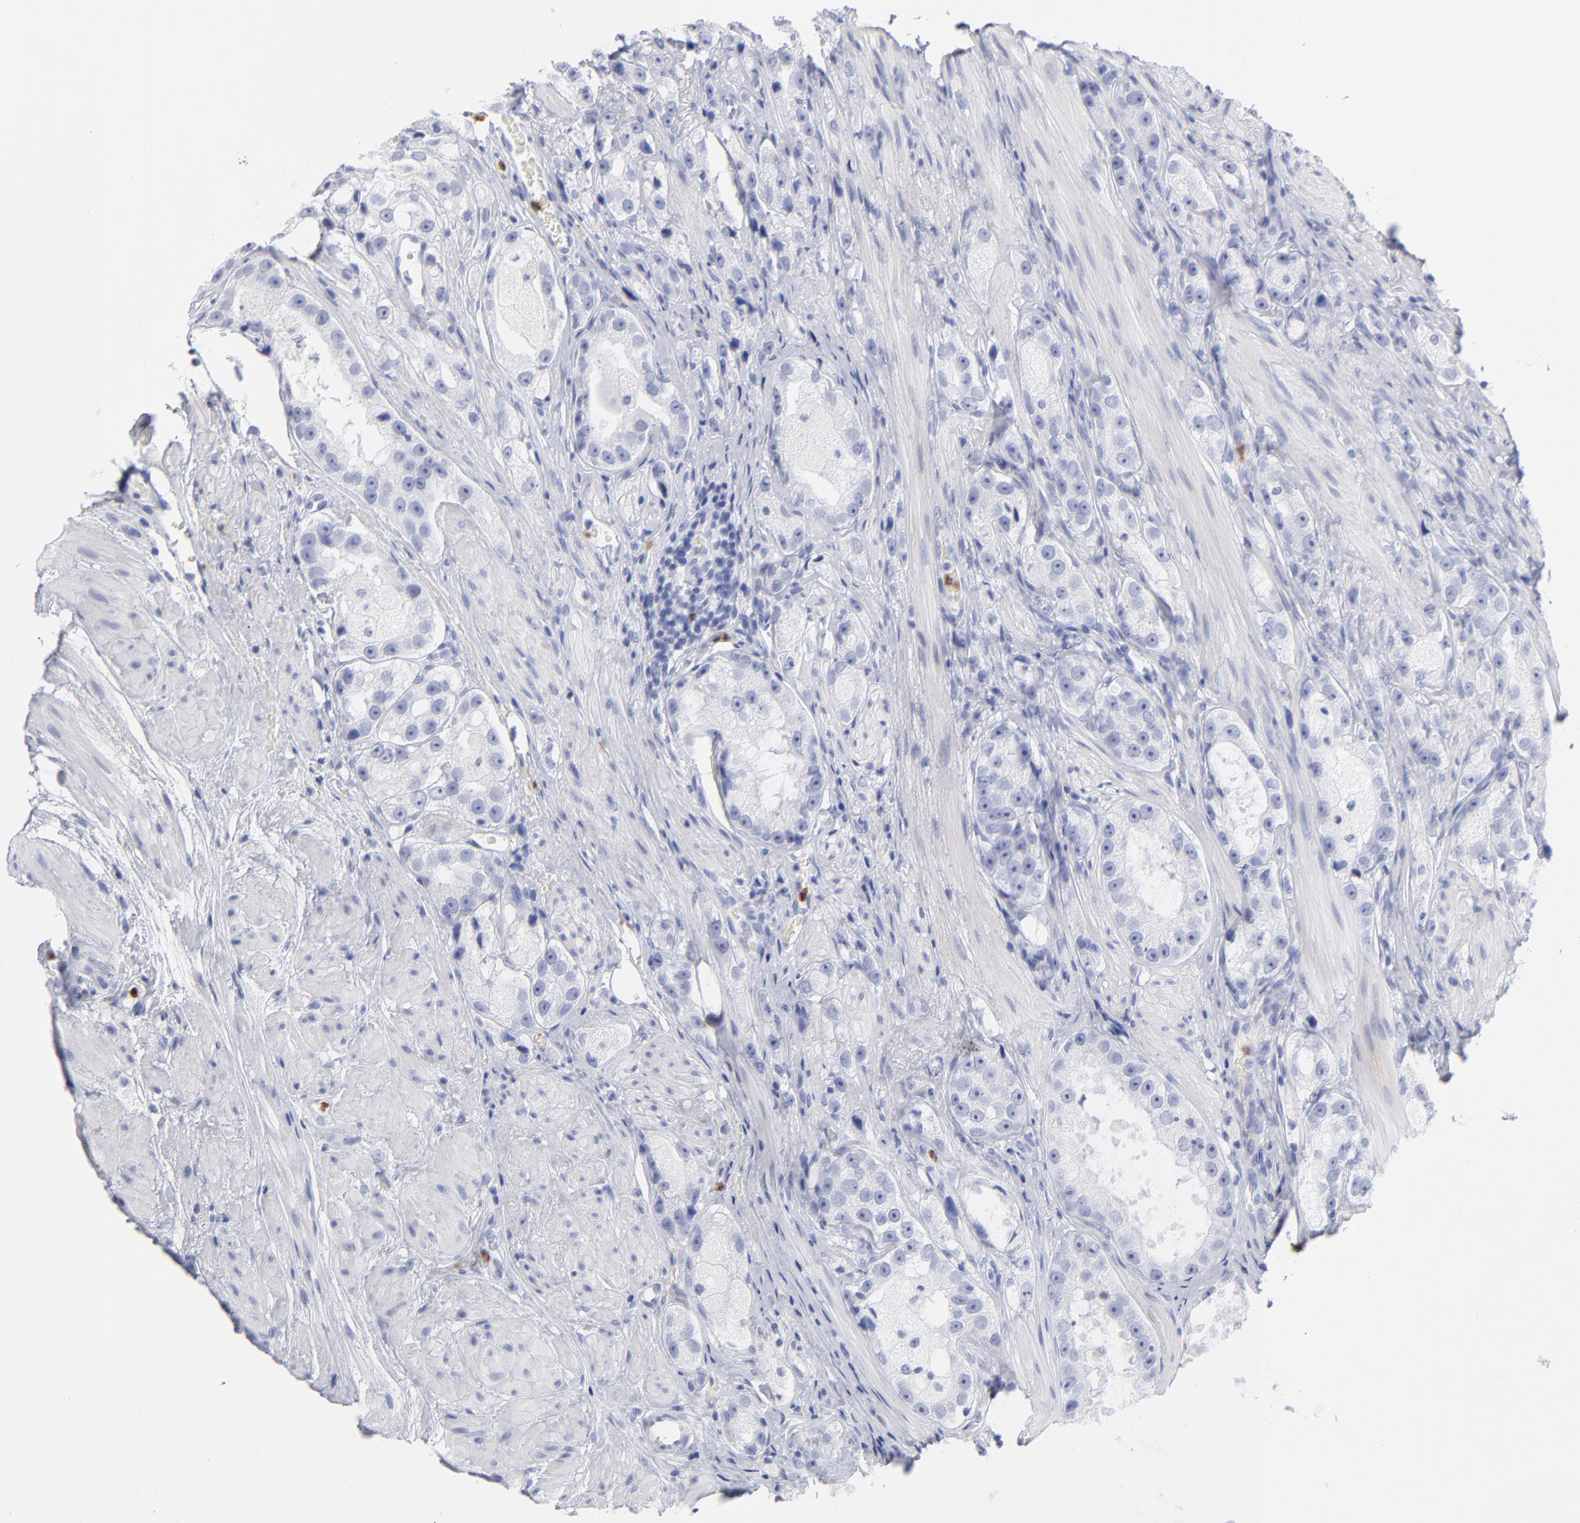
{"staining": {"intensity": "negative", "quantity": "none", "location": "none"}, "tissue": "prostate cancer", "cell_type": "Tumor cells", "image_type": "cancer", "snomed": [{"axis": "morphology", "description": "Adenocarcinoma, High grade"}, {"axis": "topography", "description": "Prostate"}], "caption": "Immunohistochemistry (IHC) of human prostate cancer (high-grade adenocarcinoma) displays no staining in tumor cells.", "gene": "ARG1", "patient": {"sex": "male", "age": 63}}